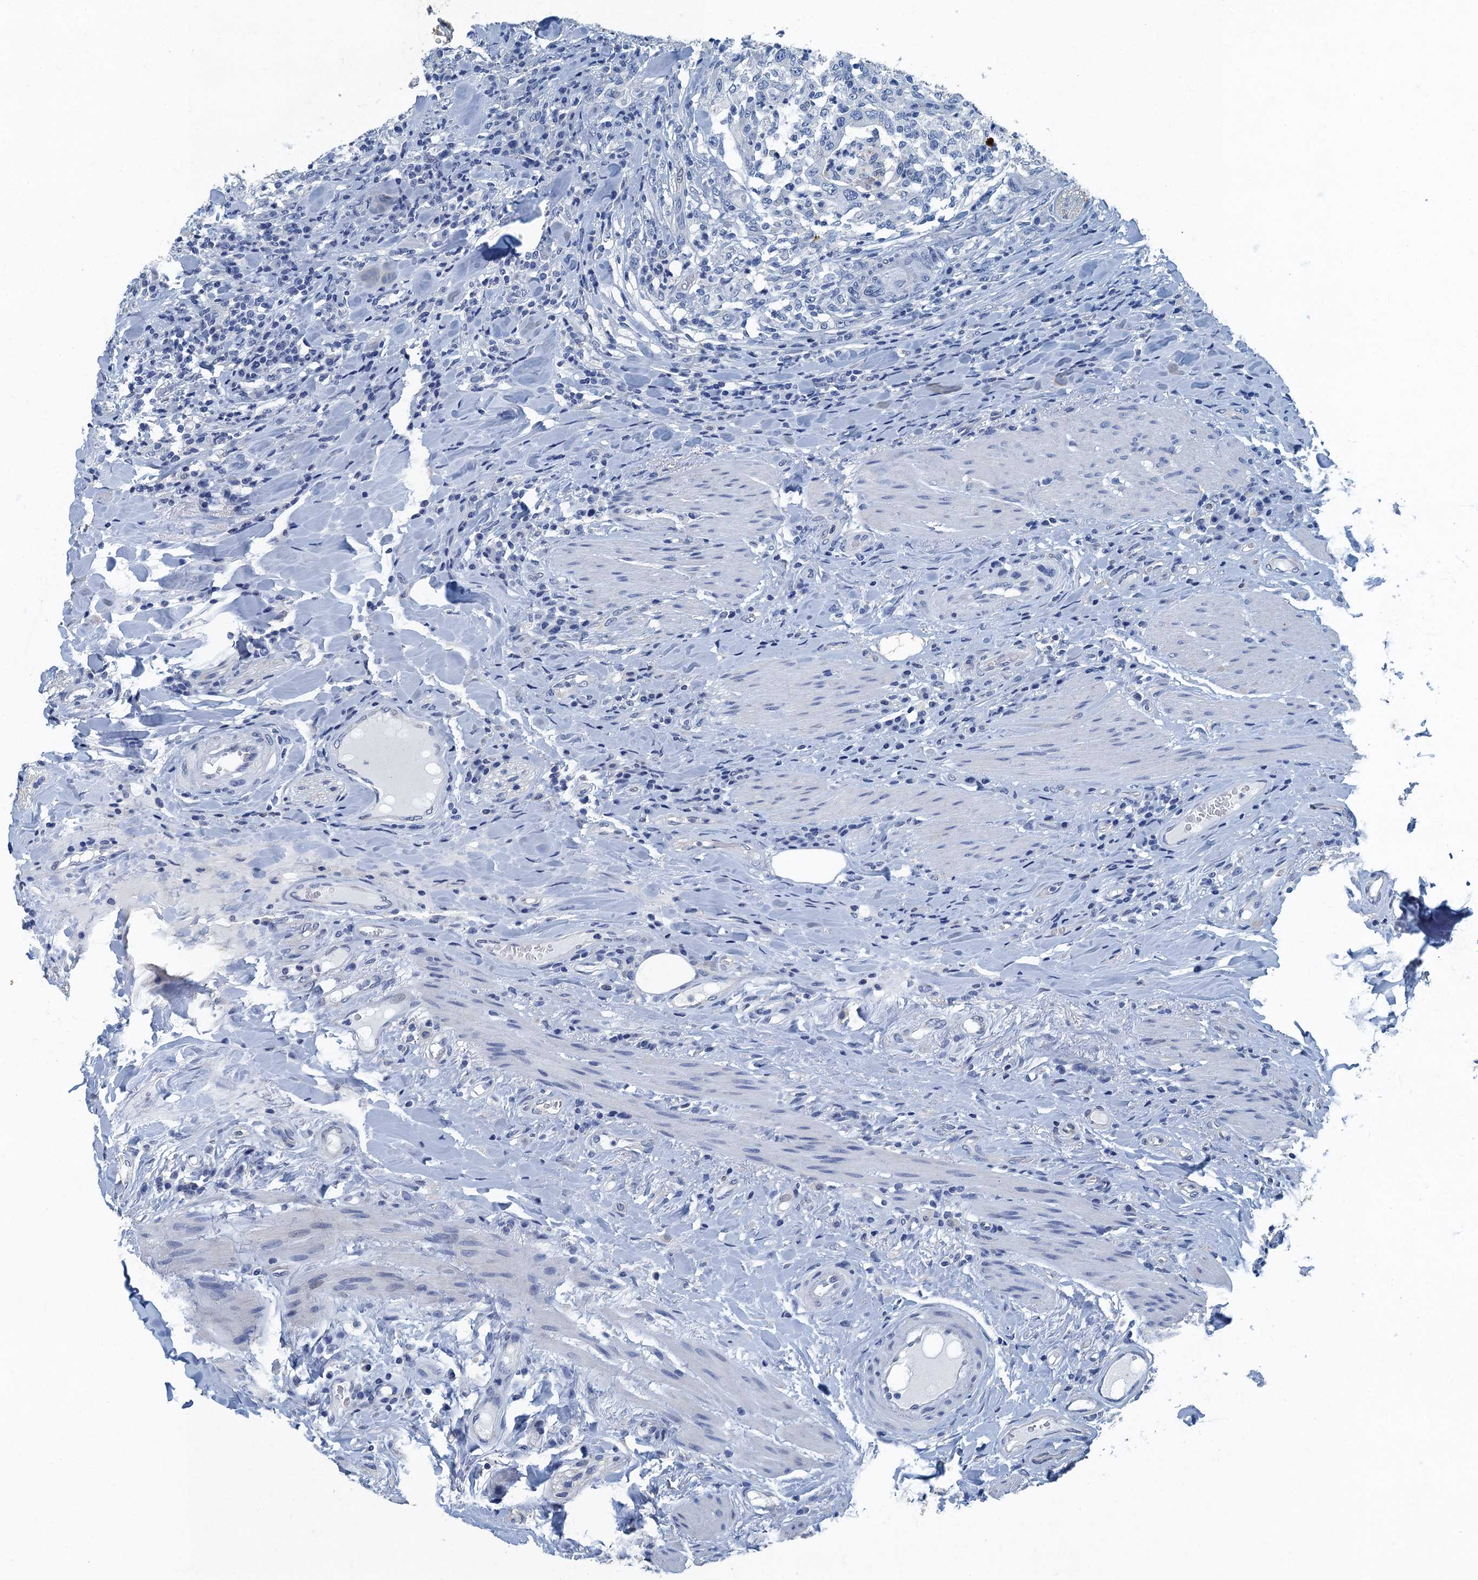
{"staining": {"intensity": "negative", "quantity": "none", "location": "none"}, "tissue": "colorectal cancer", "cell_type": "Tumor cells", "image_type": "cancer", "snomed": [{"axis": "morphology", "description": "Adenocarcinoma, NOS"}, {"axis": "topography", "description": "Colon"}], "caption": "IHC micrograph of human colorectal adenocarcinoma stained for a protein (brown), which shows no positivity in tumor cells. (Immunohistochemistry, brightfield microscopy, high magnification).", "gene": "GADL1", "patient": {"sex": "female", "age": 66}}